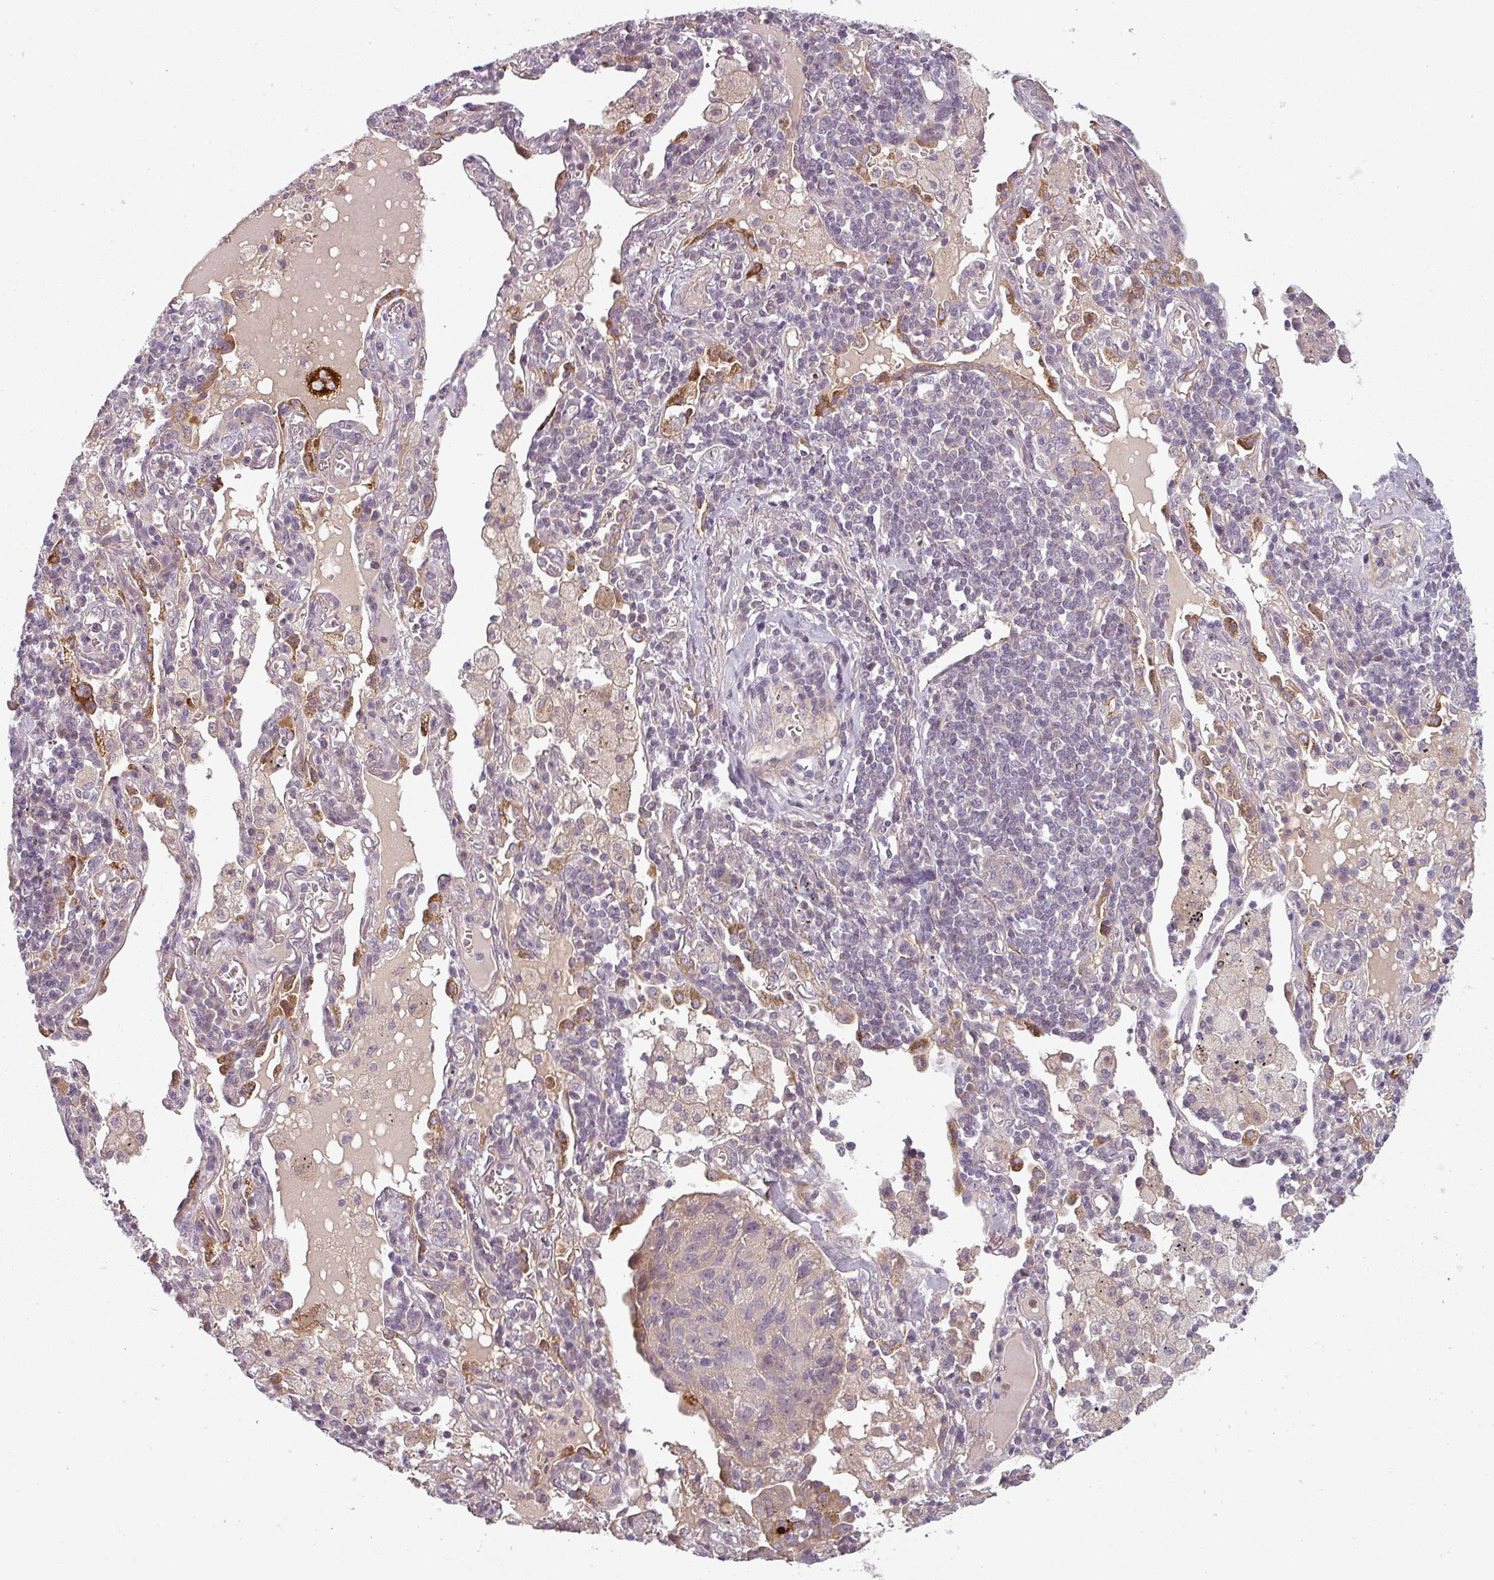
{"staining": {"intensity": "negative", "quantity": "none", "location": "none"}, "tissue": "lung cancer", "cell_type": "Tumor cells", "image_type": "cancer", "snomed": [{"axis": "morphology", "description": "Squamous cell carcinoma, NOS"}, {"axis": "topography", "description": "Lung"}], "caption": "Tumor cells are negative for protein expression in human lung squamous cell carcinoma. (DAB (3,3'-diaminobenzidine) immunohistochemistry, high magnification).", "gene": "SLC16A9", "patient": {"sex": "female", "age": 66}}